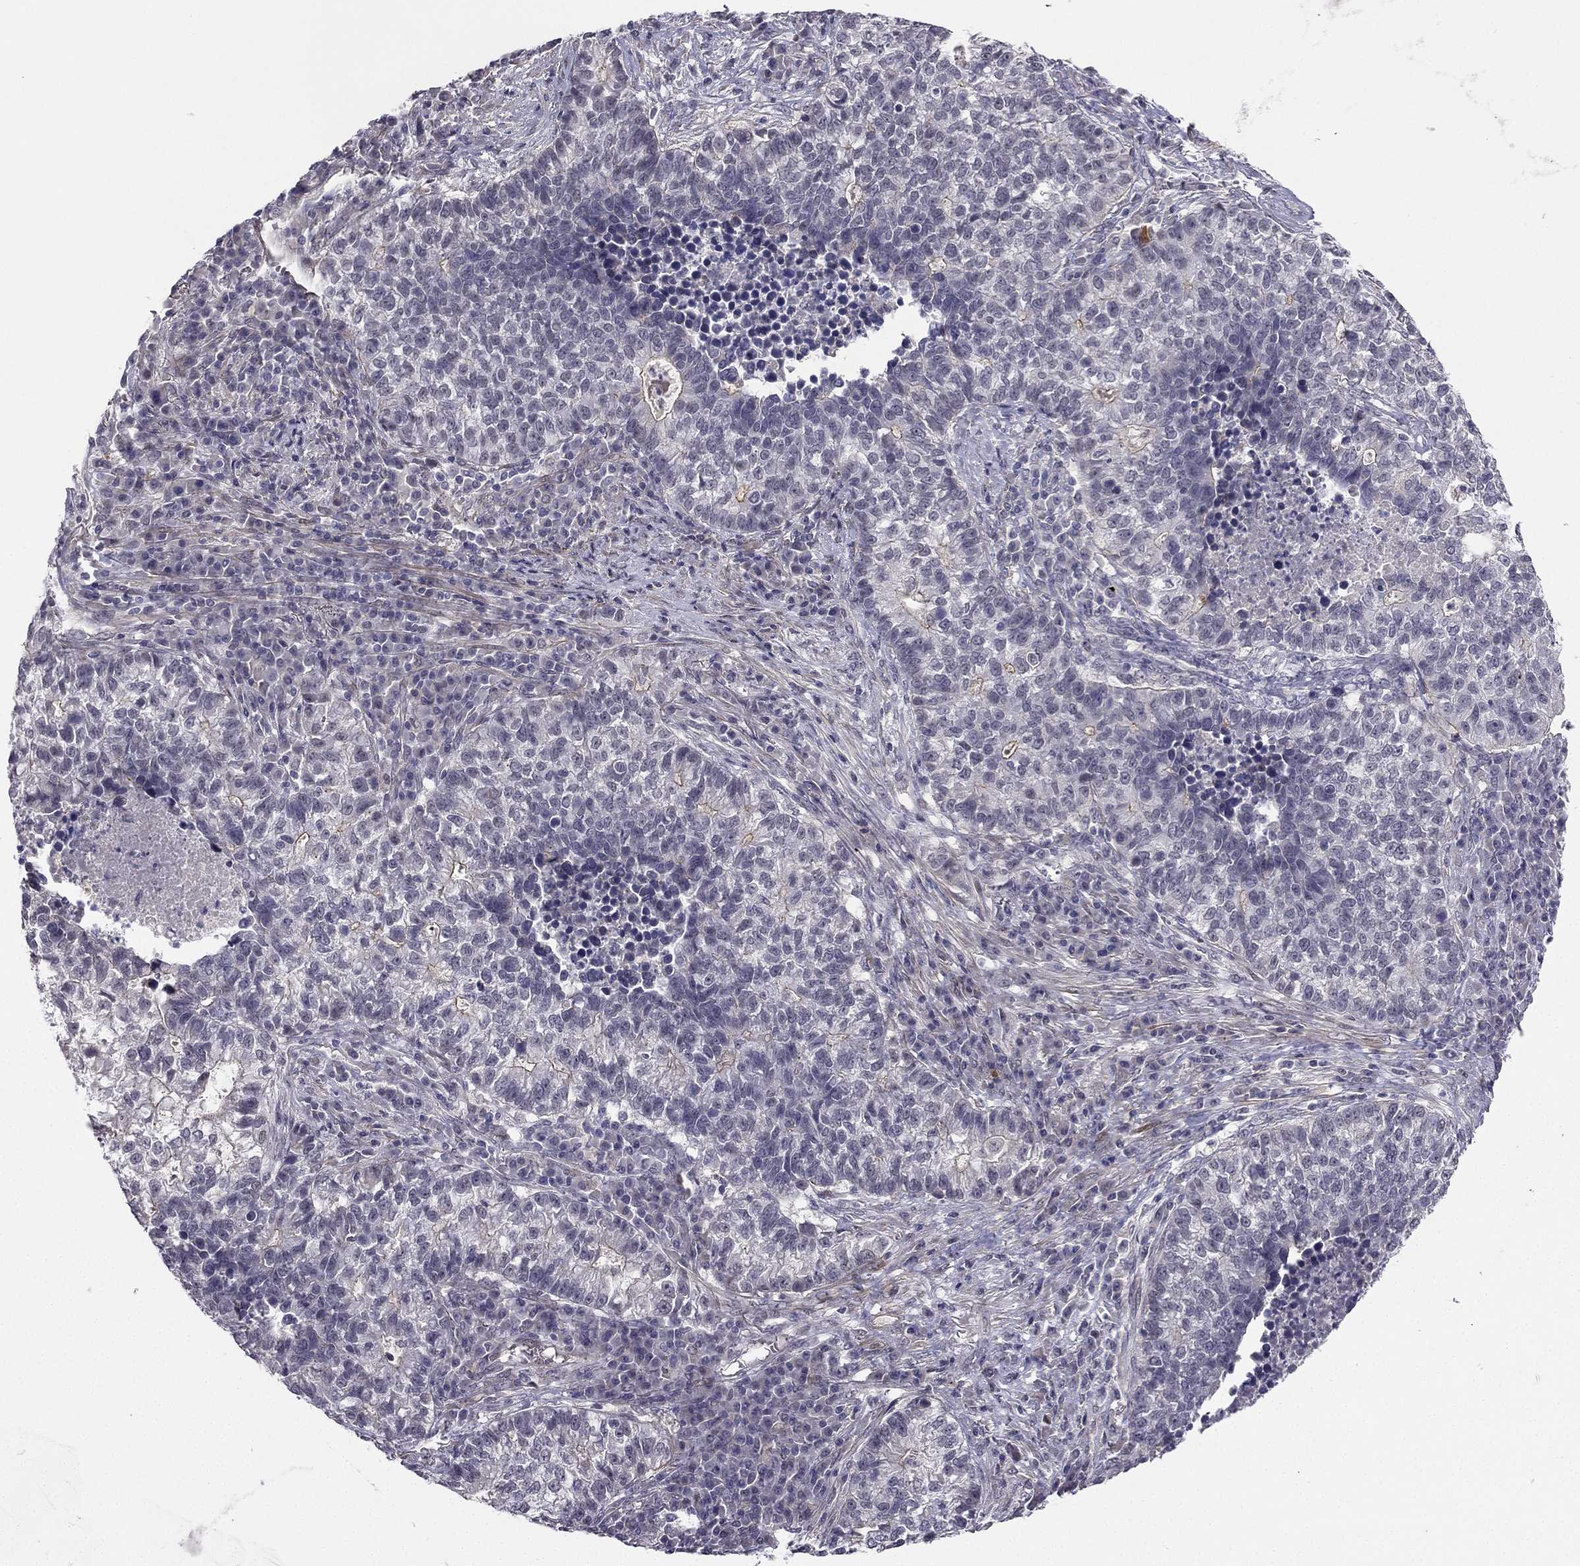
{"staining": {"intensity": "moderate", "quantity": "<25%", "location": "cytoplasmic/membranous"}, "tissue": "lung cancer", "cell_type": "Tumor cells", "image_type": "cancer", "snomed": [{"axis": "morphology", "description": "Adenocarcinoma, NOS"}, {"axis": "topography", "description": "Lung"}], "caption": "An IHC photomicrograph of tumor tissue is shown. Protein staining in brown shows moderate cytoplasmic/membranous positivity in lung adenocarcinoma within tumor cells.", "gene": "CHST8", "patient": {"sex": "male", "age": 57}}